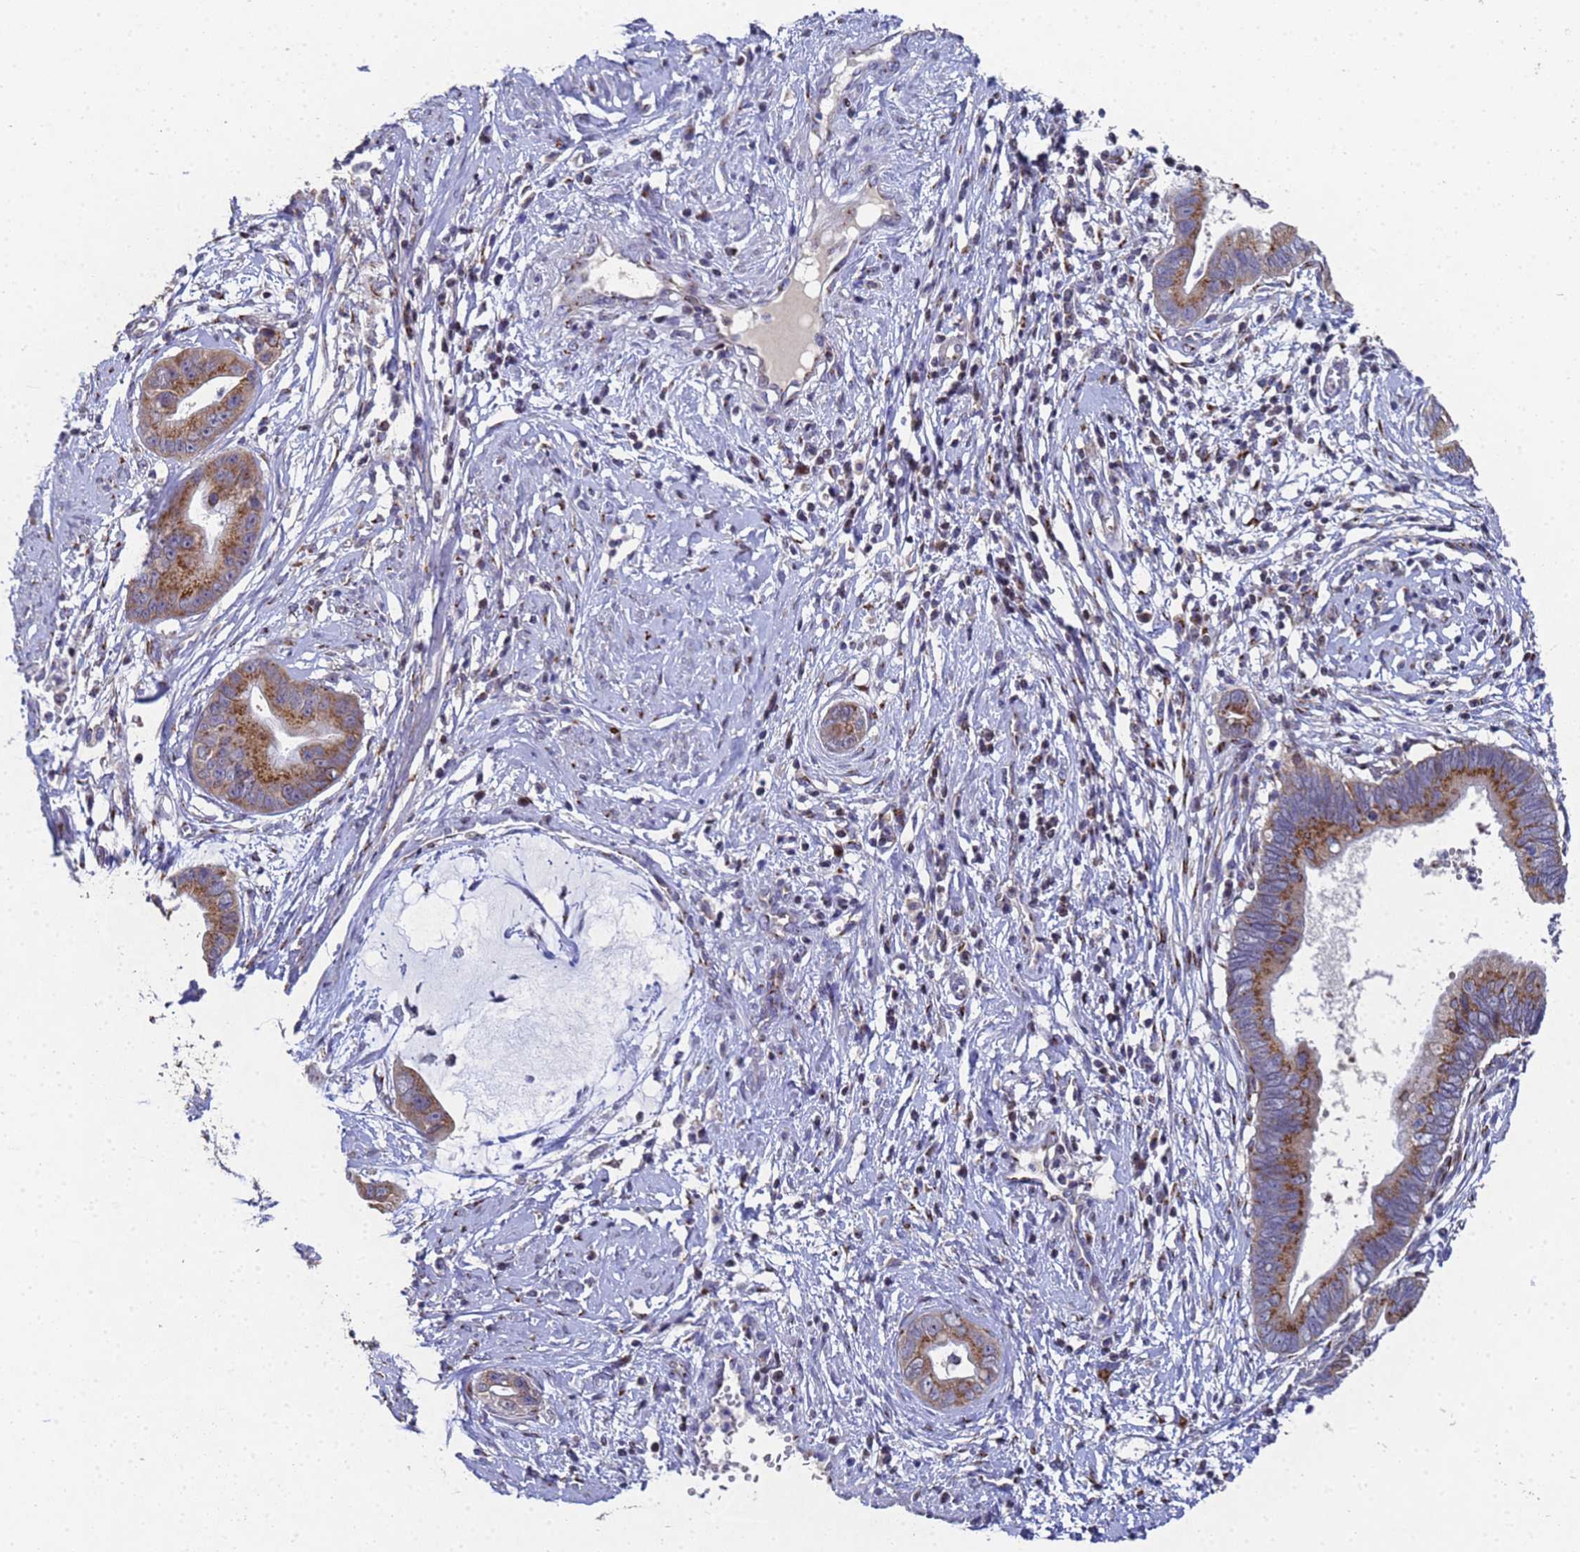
{"staining": {"intensity": "moderate", "quantity": ">75%", "location": "cytoplasmic/membranous"}, "tissue": "cervical cancer", "cell_type": "Tumor cells", "image_type": "cancer", "snomed": [{"axis": "morphology", "description": "Adenocarcinoma, NOS"}, {"axis": "topography", "description": "Cervix"}], "caption": "Cervical adenocarcinoma stained with a protein marker reveals moderate staining in tumor cells.", "gene": "NSUN6", "patient": {"sex": "female", "age": 44}}